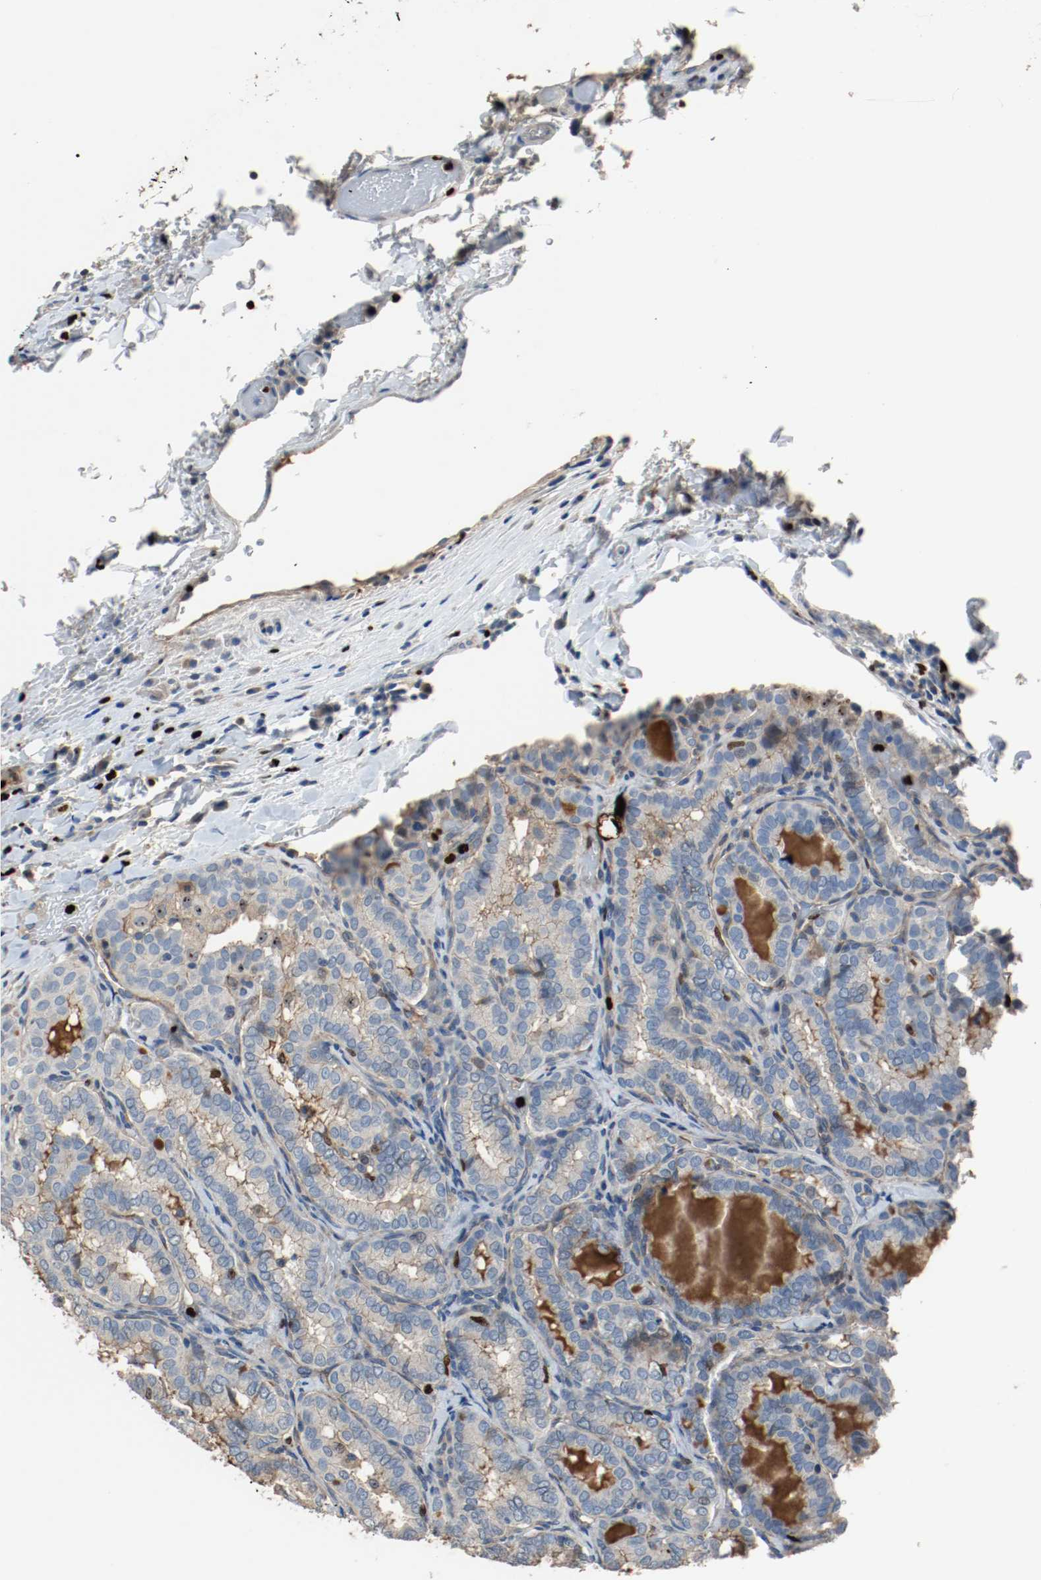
{"staining": {"intensity": "negative", "quantity": "none", "location": "none"}, "tissue": "thyroid cancer", "cell_type": "Tumor cells", "image_type": "cancer", "snomed": [{"axis": "morphology", "description": "Papillary adenocarcinoma, NOS"}, {"axis": "topography", "description": "Thyroid gland"}], "caption": "Immunohistochemical staining of human papillary adenocarcinoma (thyroid) exhibits no significant staining in tumor cells.", "gene": "BLK", "patient": {"sex": "female", "age": 30}}